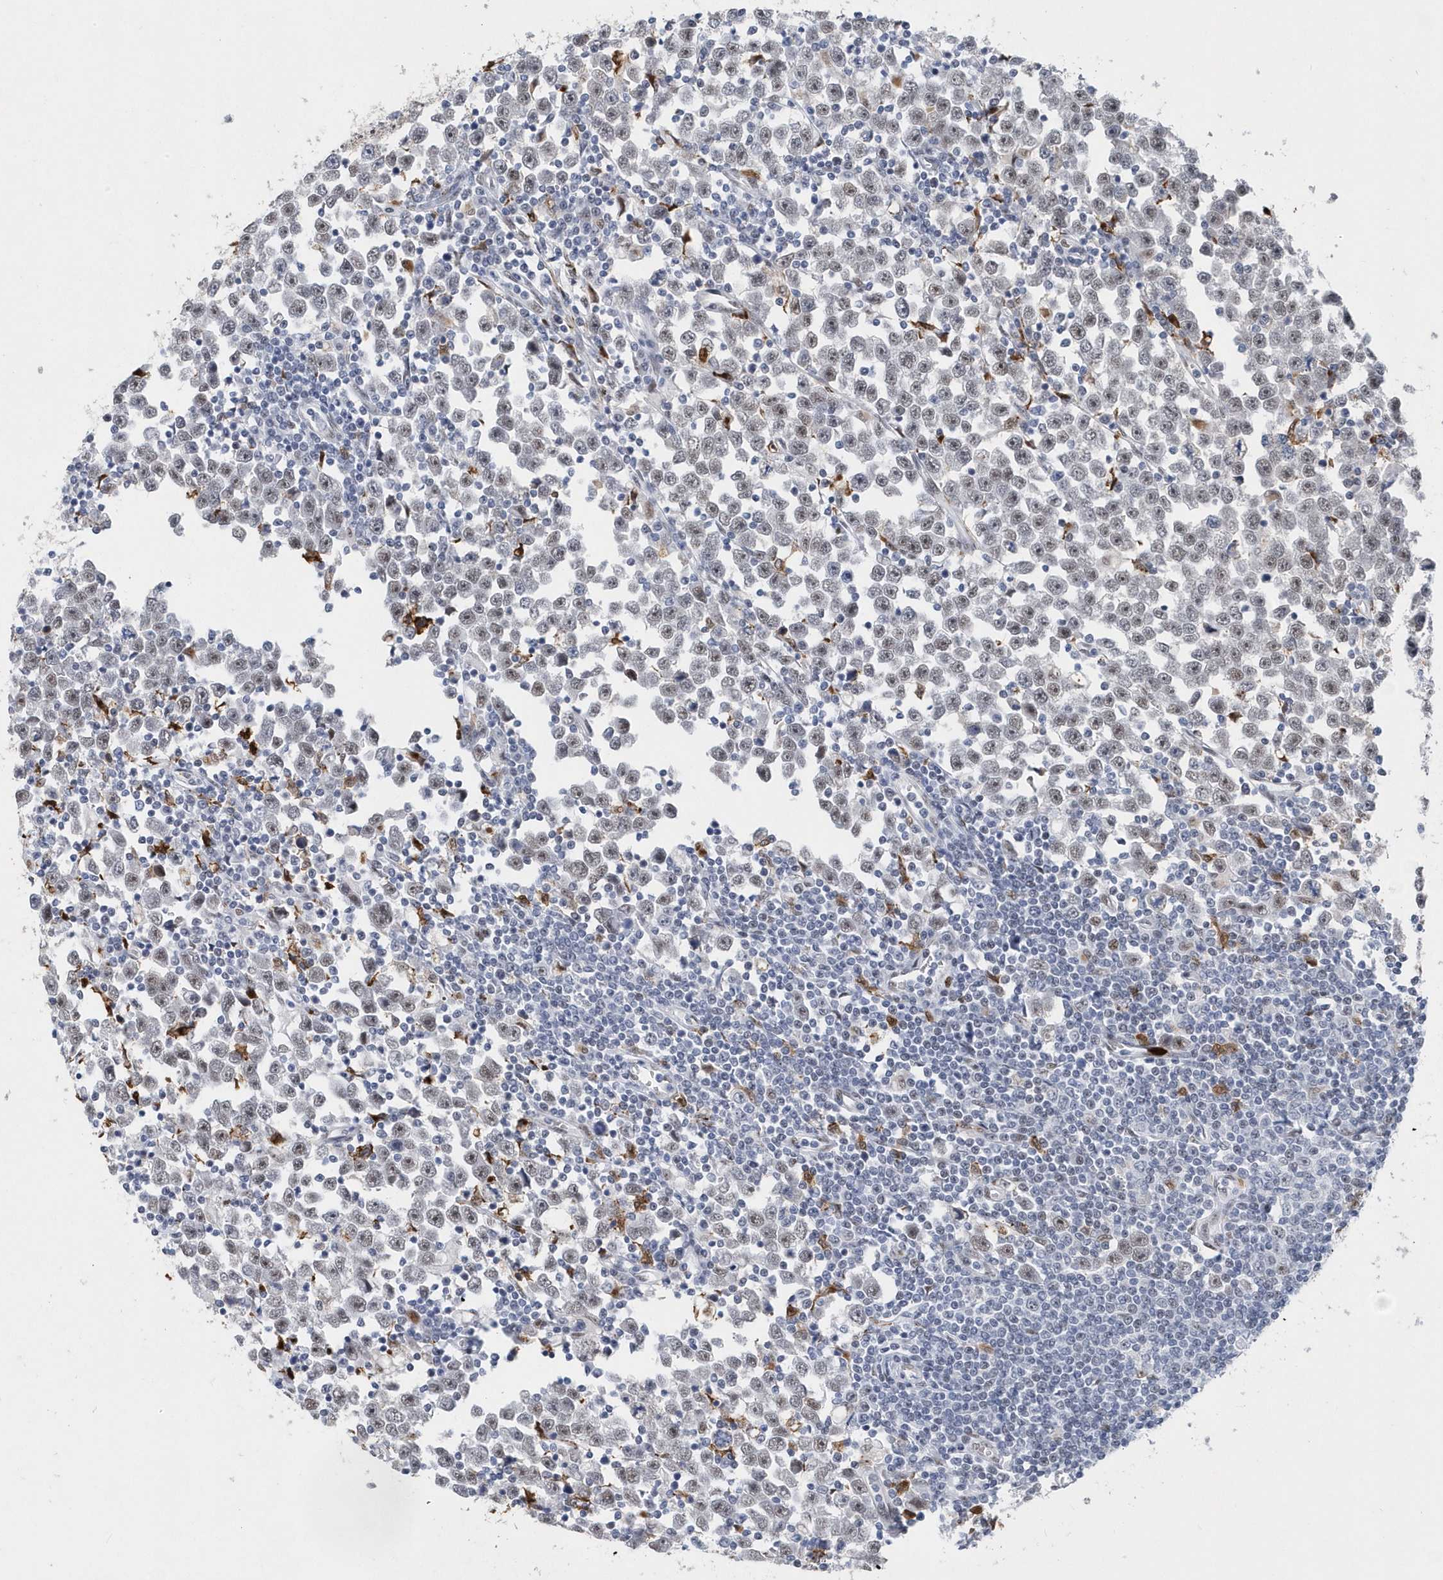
{"staining": {"intensity": "weak", "quantity": "25%-75%", "location": "nuclear"}, "tissue": "testis cancer", "cell_type": "Tumor cells", "image_type": "cancer", "snomed": [{"axis": "morphology", "description": "Normal tissue, NOS"}, {"axis": "morphology", "description": "Seminoma, NOS"}, {"axis": "topography", "description": "Testis"}], "caption": "DAB (3,3'-diaminobenzidine) immunohistochemical staining of testis cancer (seminoma) reveals weak nuclear protein positivity in approximately 25%-75% of tumor cells.", "gene": "RPP30", "patient": {"sex": "male", "age": 43}}